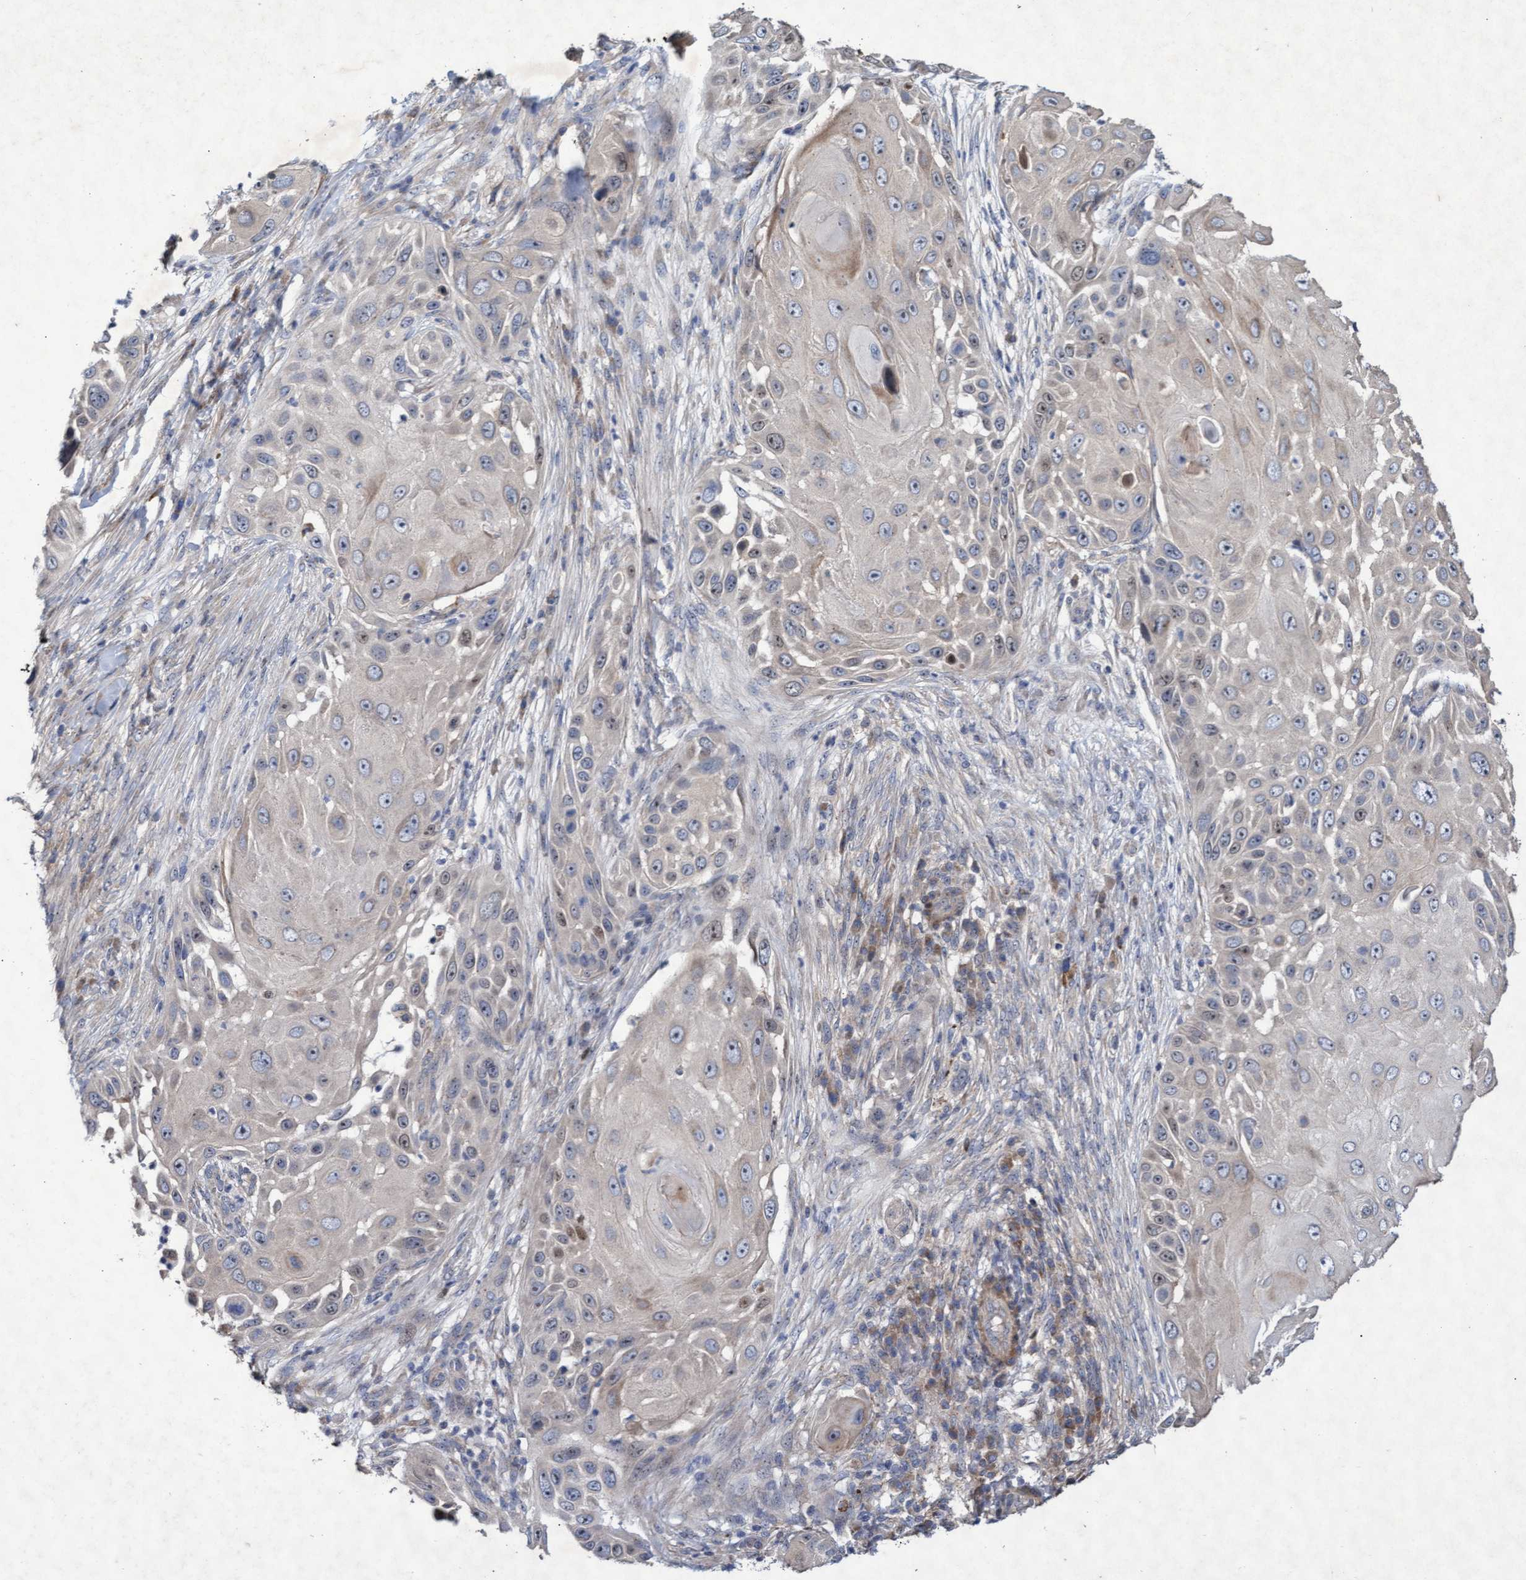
{"staining": {"intensity": "negative", "quantity": "none", "location": "none"}, "tissue": "skin cancer", "cell_type": "Tumor cells", "image_type": "cancer", "snomed": [{"axis": "morphology", "description": "Squamous cell carcinoma, NOS"}, {"axis": "topography", "description": "Skin"}], "caption": "This is an IHC image of skin squamous cell carcinoma. There is no positivity in tumor cells.", "gene": "ABCF2", "patient": {"sex": "female", "age": 44}}